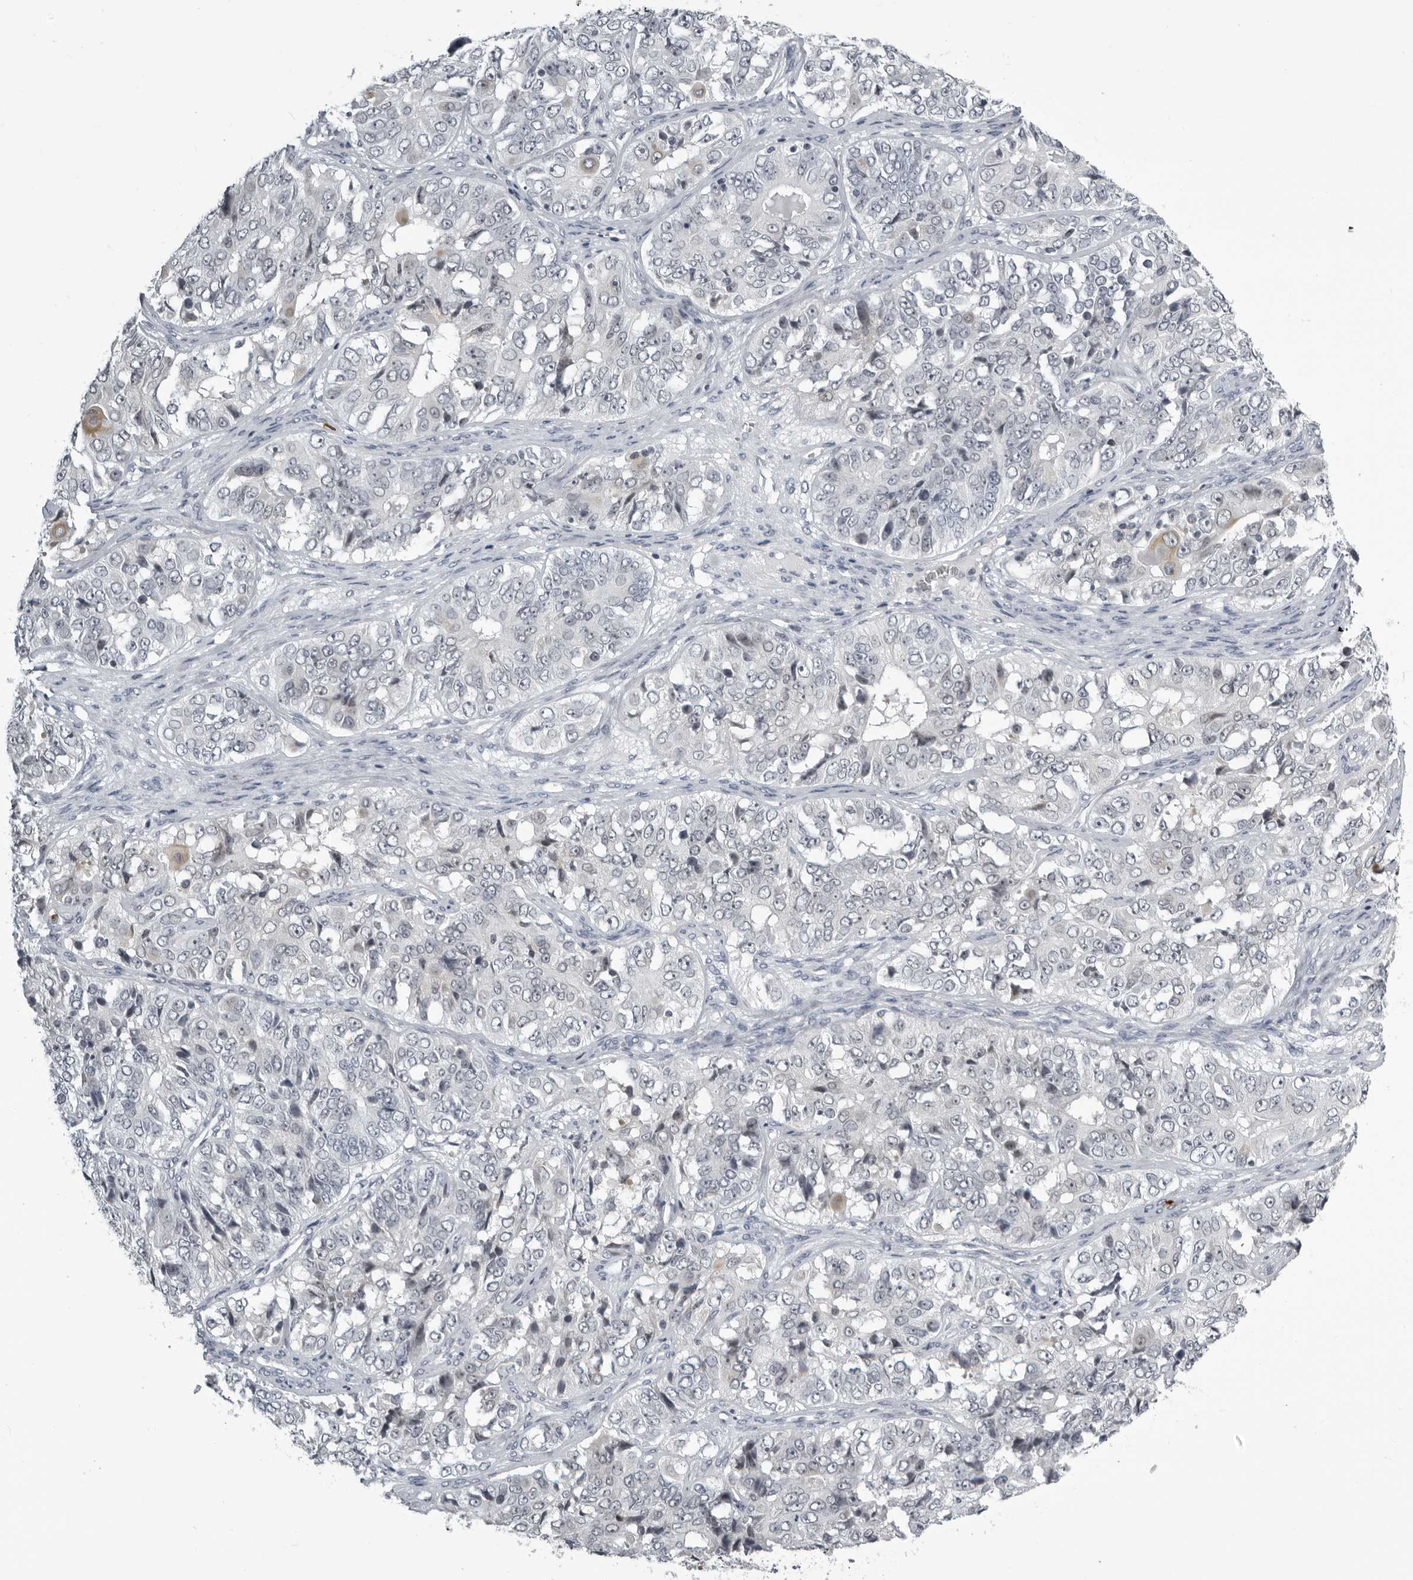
{"staining": {"intensity": "negative", "quantity": "none", "location": "none"}, "tissue": "ovarian cancer", "cell_type": "Tumor cells", "image_type": "cancer", "snomed": [{"axis": "morphology", "description": "Carcinoma, endometroid"}, {"axis": "topography", "description": "Ovary"}], "caption": "Ovarian endometroid carcinoma was stained to show a protein in brown. There is no significant positivity in tumor cells.", "gene": "RTCA", "patient": {"sex": "female", "age": 51}}